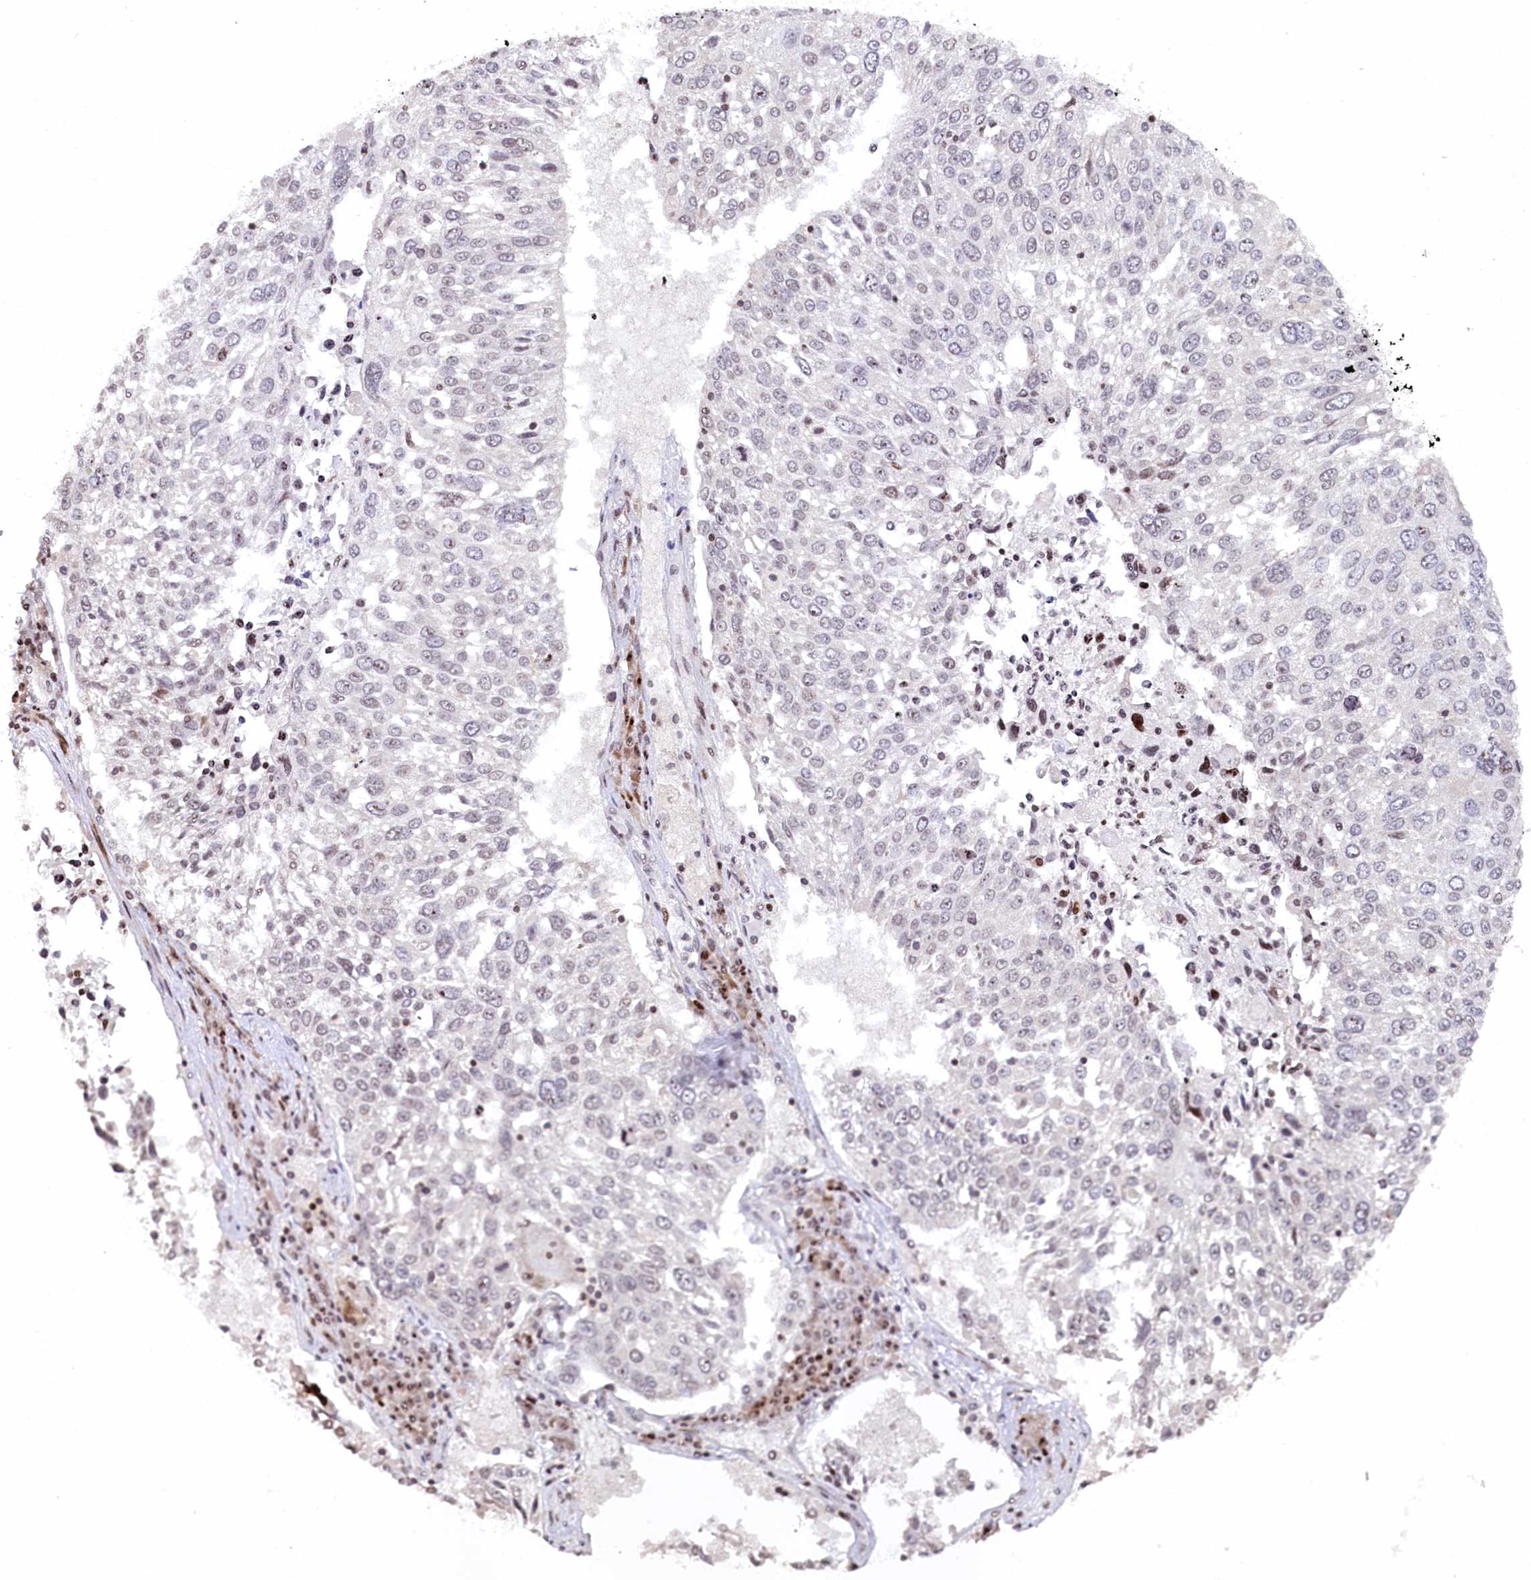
{"staining": {"intensity": "negative", "quantity": "none", "location": "none"}, "tissue": "lung cancer", "cell_type": "Tumor cells", "image_type": "cancer", "snomed": [{"axis": "morphology", "description": "Squamous cell carcinoma, NOS"}, {"axis": "topography", "description": "Lung"}], "caption": "High magnification brightfield microscopy of squamous cell carcinoma (lung) stained with DAB (3,3'-diaminobenzidine) (brown) and counterstained with hematoxylin (blue): tumor cells show no significant expression. Nuclei are stained in blue.", "gene": "FYB1", "patient": {"sex": "male", "age": 65}}